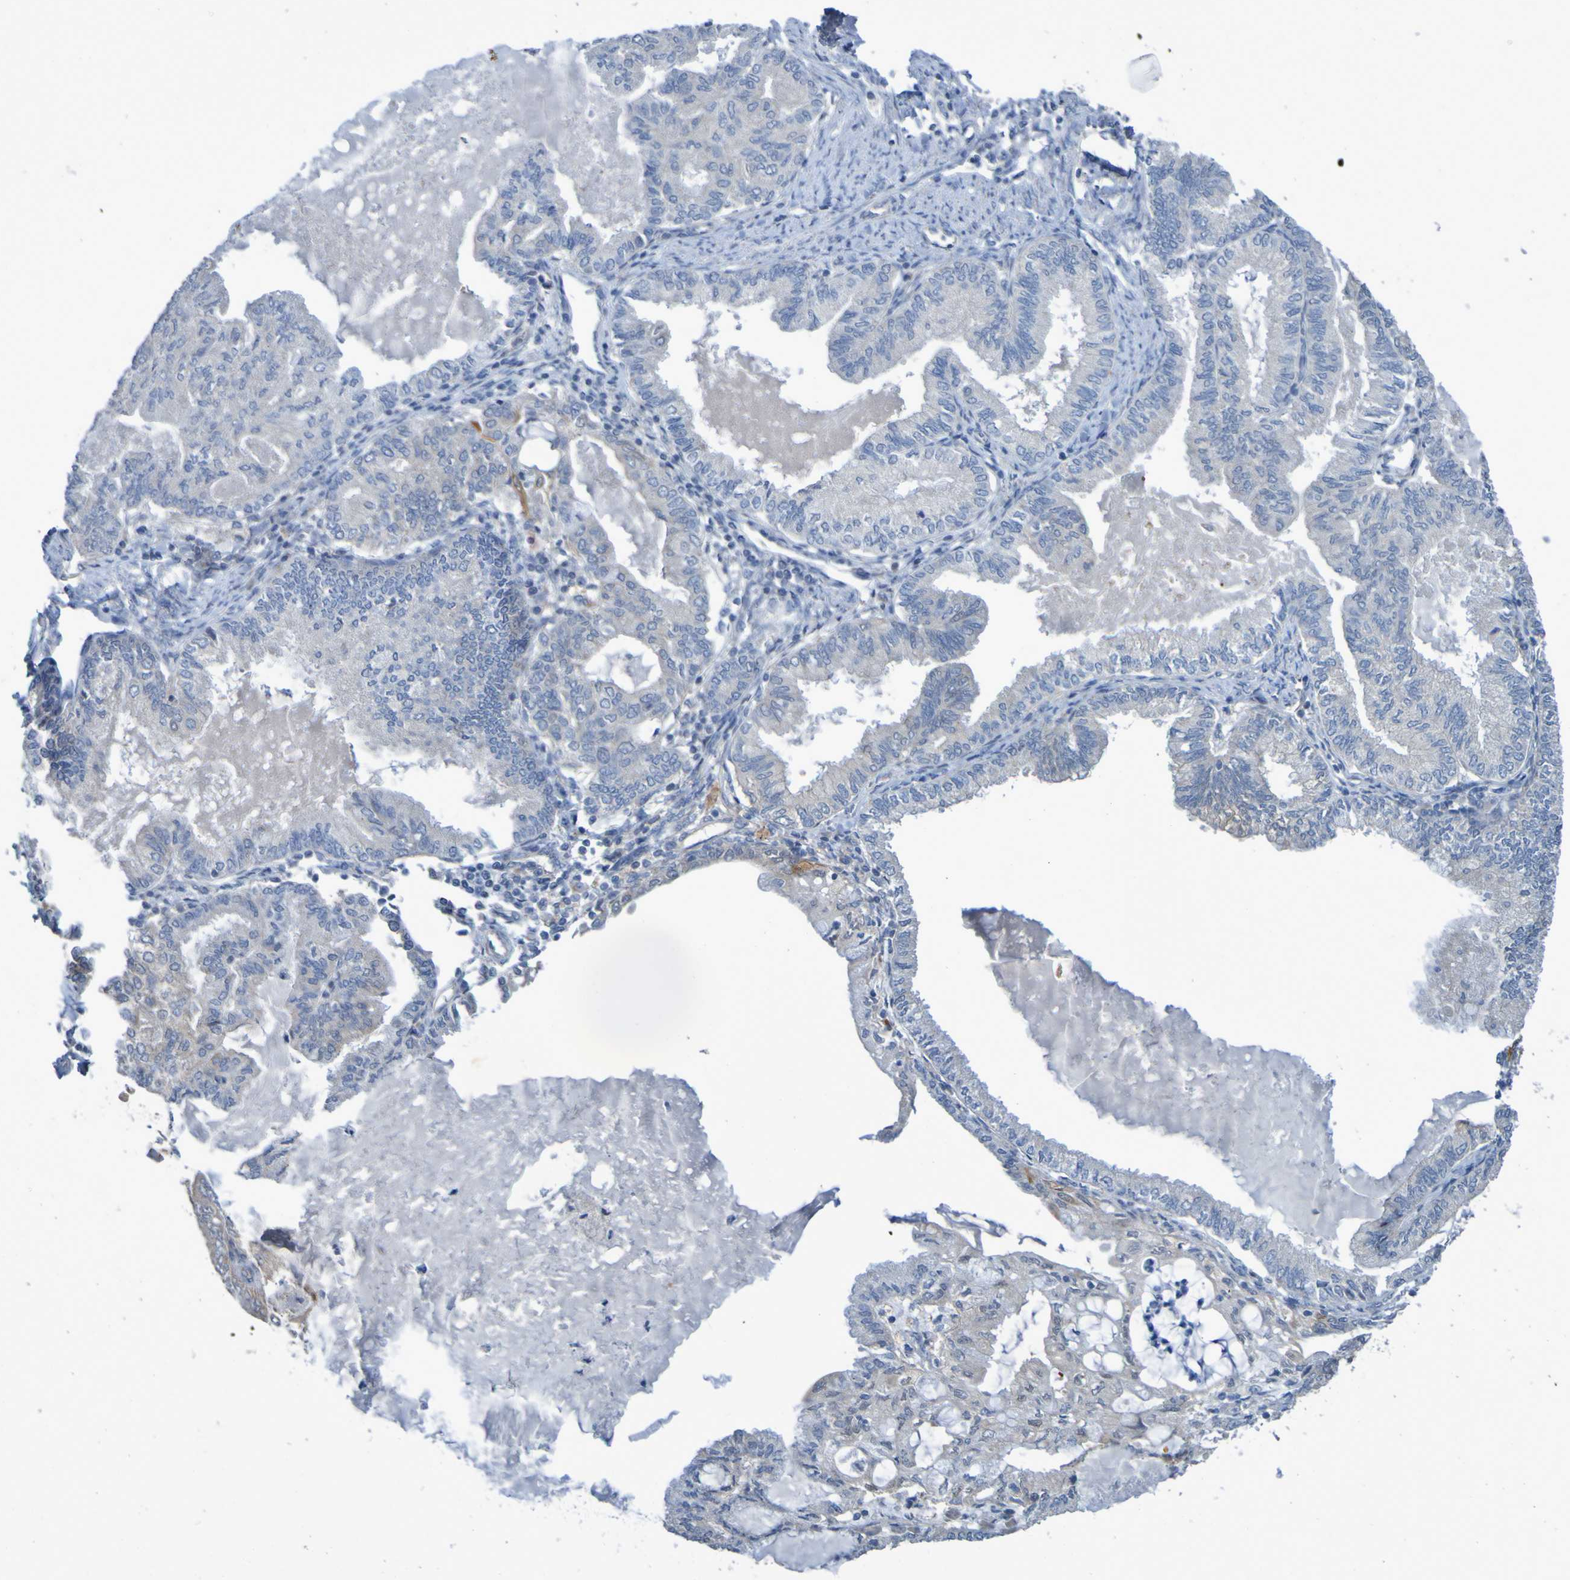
{"staining": {"intensity": "negative", "quantity": "none", "location": "none"}, "tissue": "endometrial cancer", "cell_type": "Tumor cells", "image_type": "cancer", "snomed": [{"axis": "morphology", "description": "Adenocarcinoma, NOS"}, {"axis": "topography", "description": "Endometrium"}], "caption": "IHC histopathology image of neoplastic tissue: human endometrial cancer (adenocarcinoma) stained with DAB reveals no significant protein staining in tumor cells.", "gene": "NPRL3", "patient": {"sex": "female", "age": 86}}